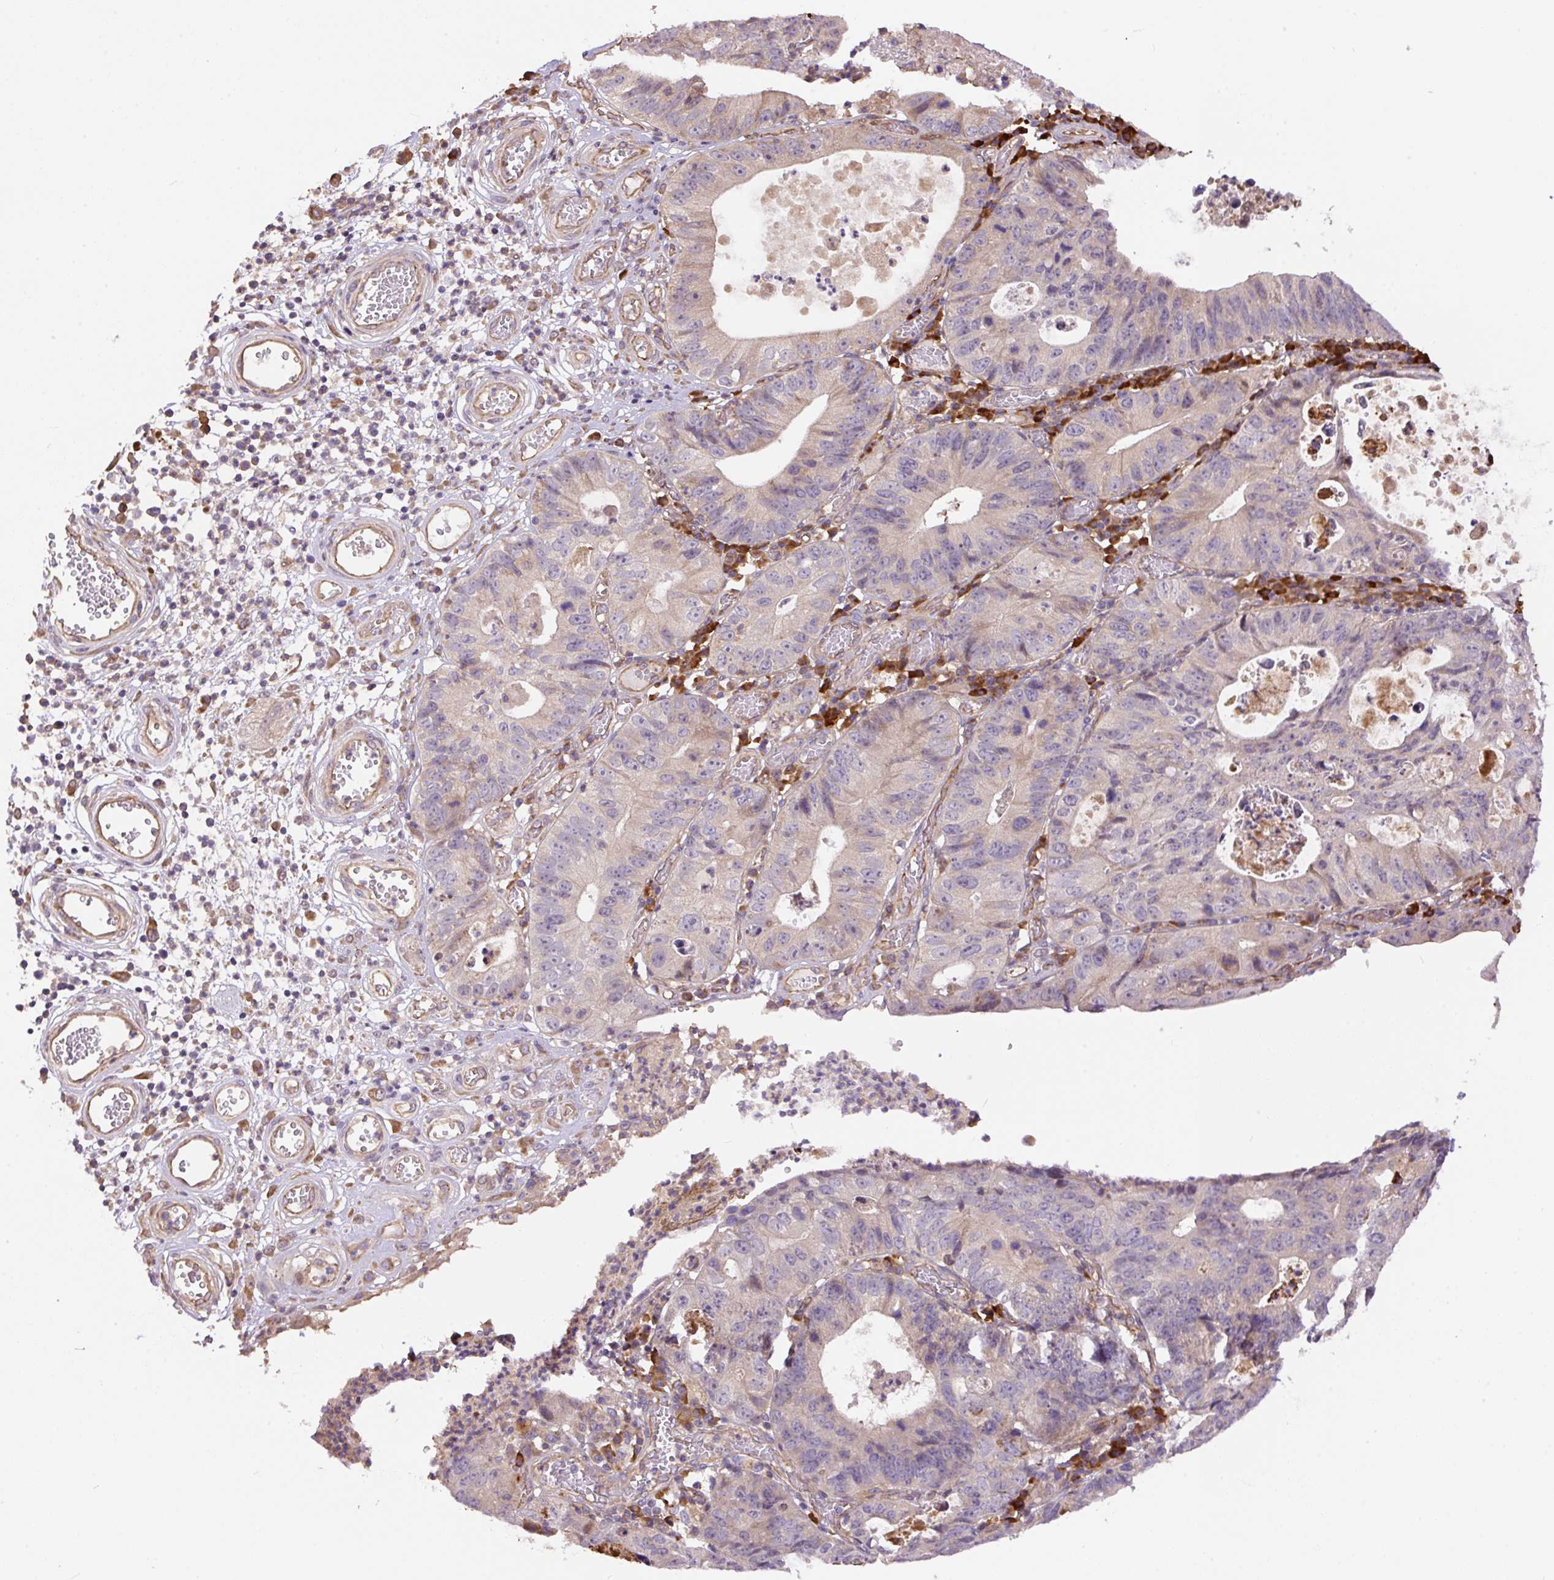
{"staining": {"intensity": "negative", "quantity": "none", "location": "none"}, "tissue": "stomach cancer", "cell_type": "Tumor cells", "image_type": "cancer", "snomed": [{"axis": "morphology", "description": "Adenocarcinoma, NOS"}, {"axis": "topography", "description": "Stomach"}], "caption": "The immunohistochemistry histopathology image has no significant staining in tumor cells of stomach adenocarcinoma tissue.", "gene": "PPME1", "patient": {"sex": "male", "age": 59}}